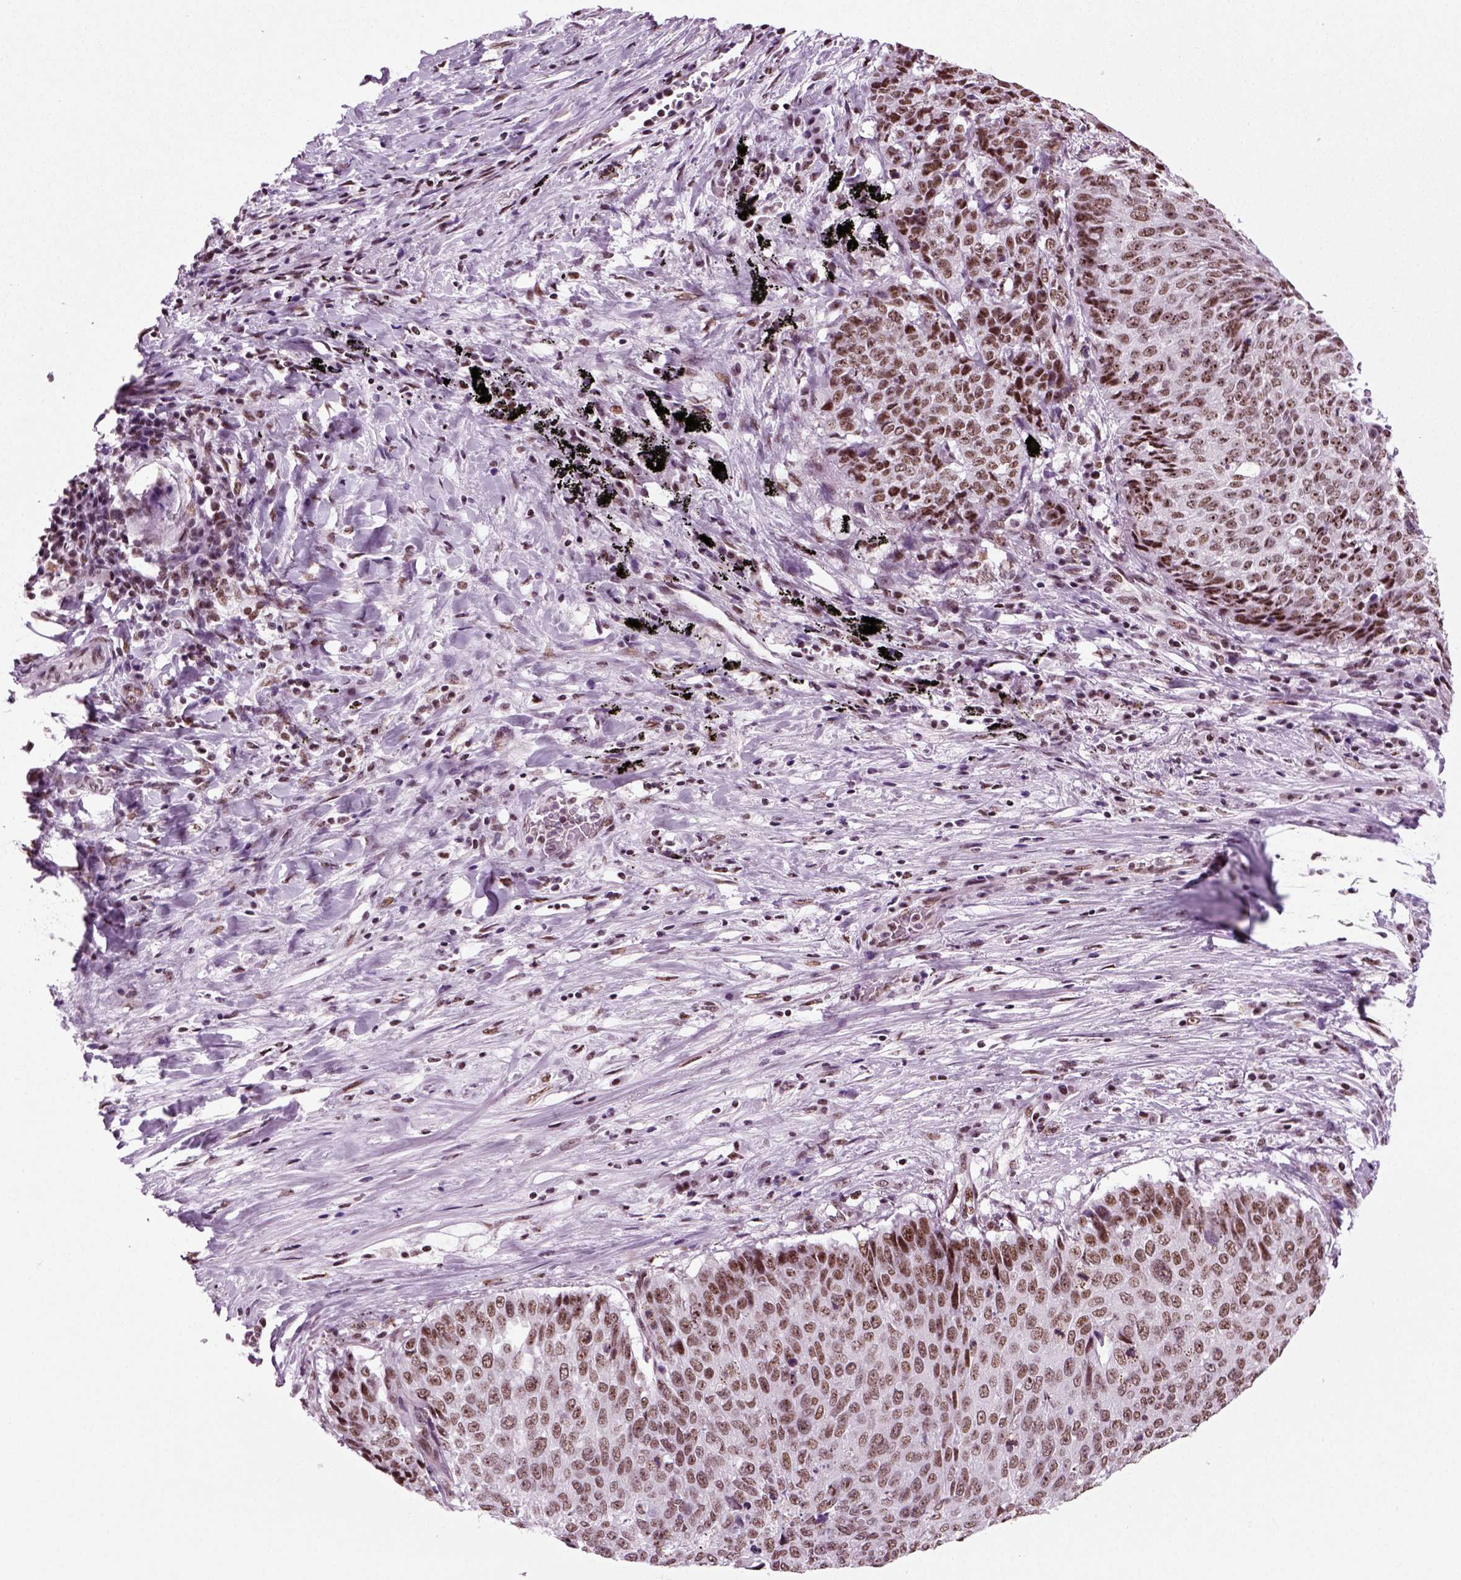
{"staining": {"intensity": "moderate", "quantity": ">75%", "location": "nuclear"}, "tissue": "lung cancer", "cell_type": "Tumor cells", "image_type": "cancer", "snomed": [{"axis": "morphology", "description": "Normal tissue, NOS"}, {"axis": "morphology", "description": "Squamous cell carcinoma, NOS"}, {"axis": "topography", "description": "Bronchus"}, {"axis": "topography", "description": "Lung"}], "caption": "Squamous cell carcinoma (lung) stained with a protein marker shows moderate staining in tumor cells.", "gene": "RCOR3", "patient": {"sex": "male", "age": 64}}